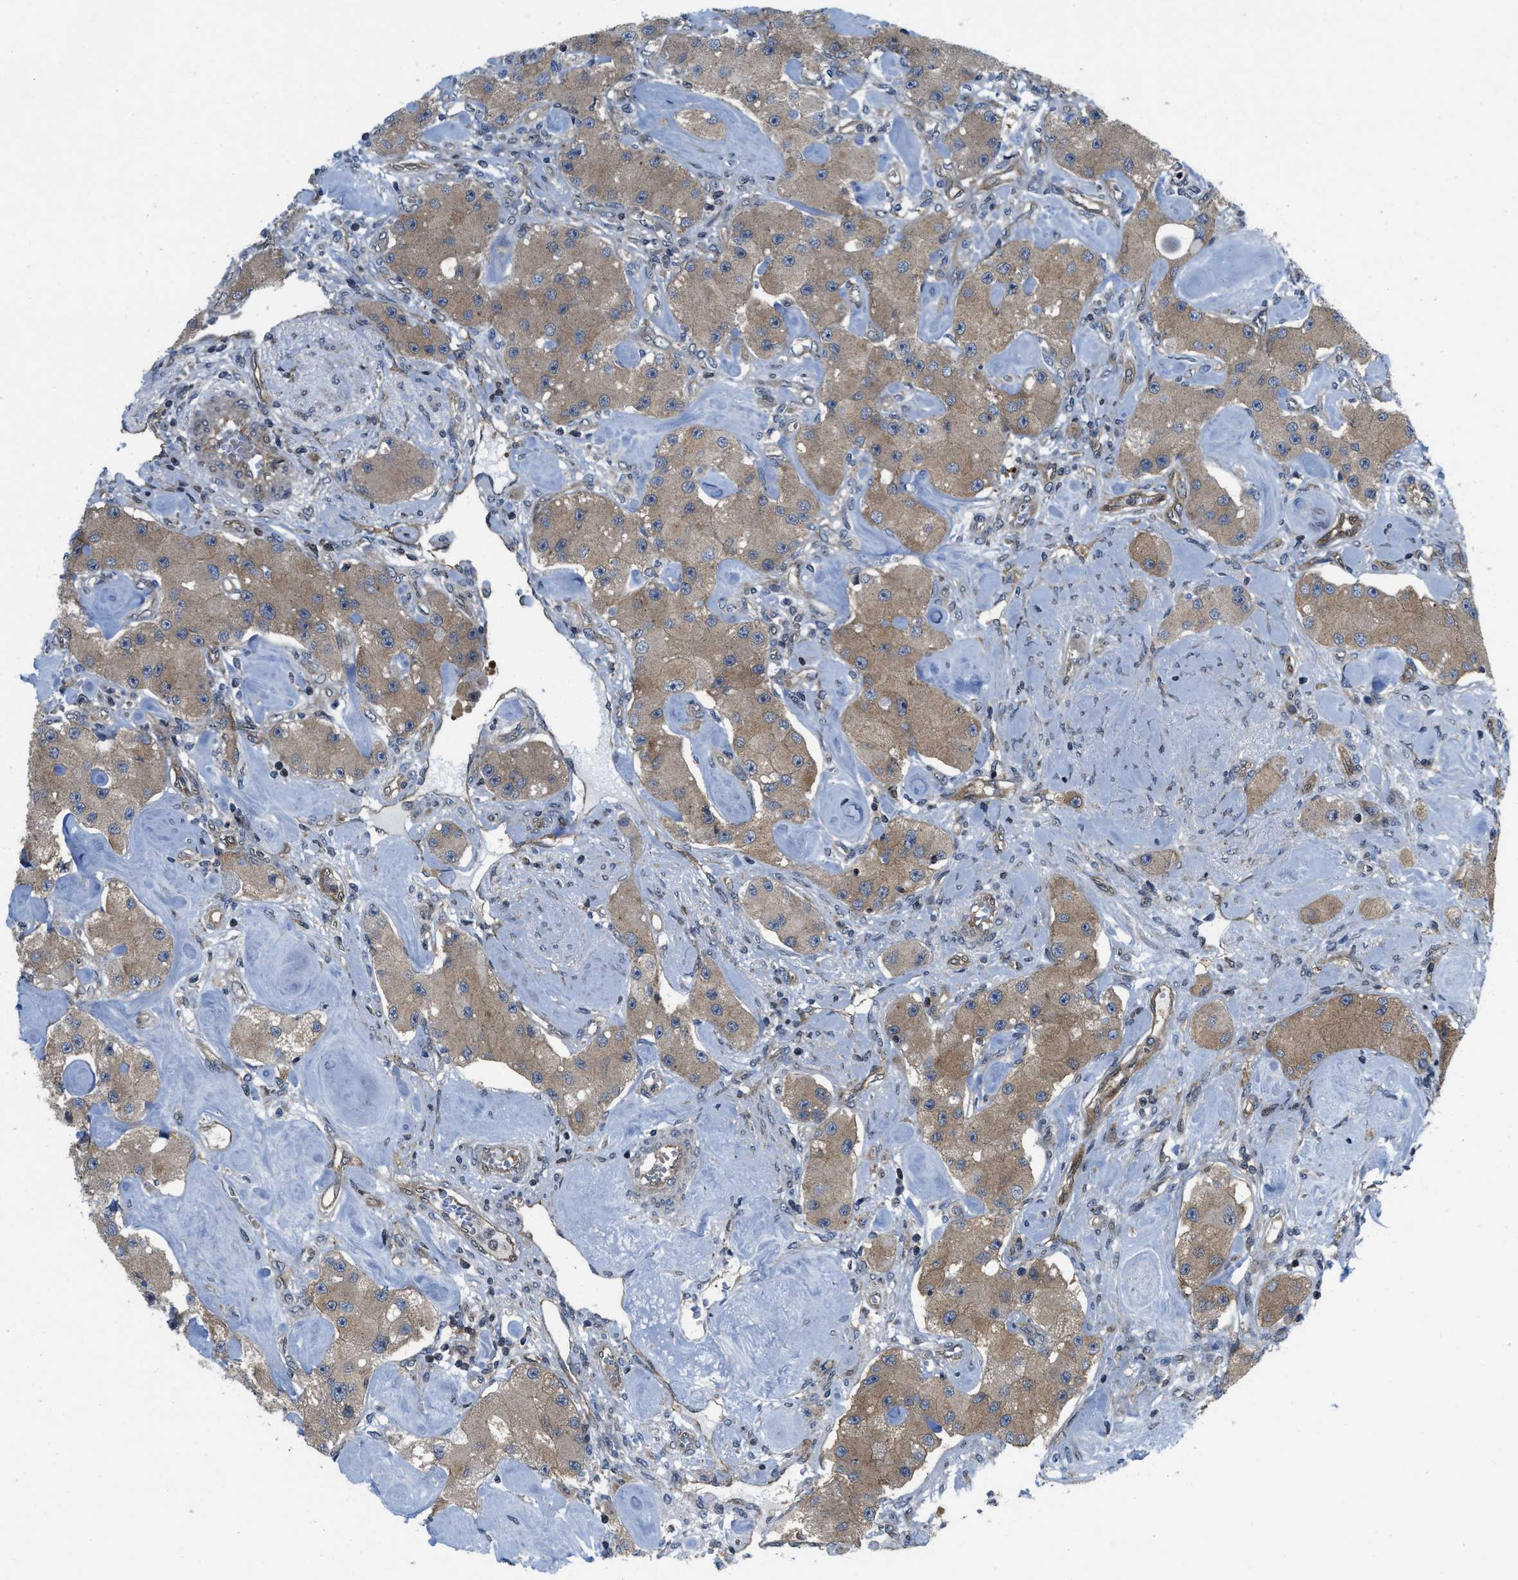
{"staining": {"intensity": "moderate", "quantity": ">75%", "location": "cytoplasmic/membranous"}, "tissue": "carcinoid", "cell_type": "Tumor cells", "image_type": "cancer", "snomed": [{"axis": "morphology", "description": "Carcinoid, malignant, NOS"}, {"axis": "topography", "description": "Pancreas"}], "caption": "A high-resolution photomicrograph shows IHC staining of carcinoid, which shows moderate cytoplasmic/membranous staining in approximately >75% of tumor cells.", "gene": "PPP2CB", "patient": {"sex": "male", "age": 41}}